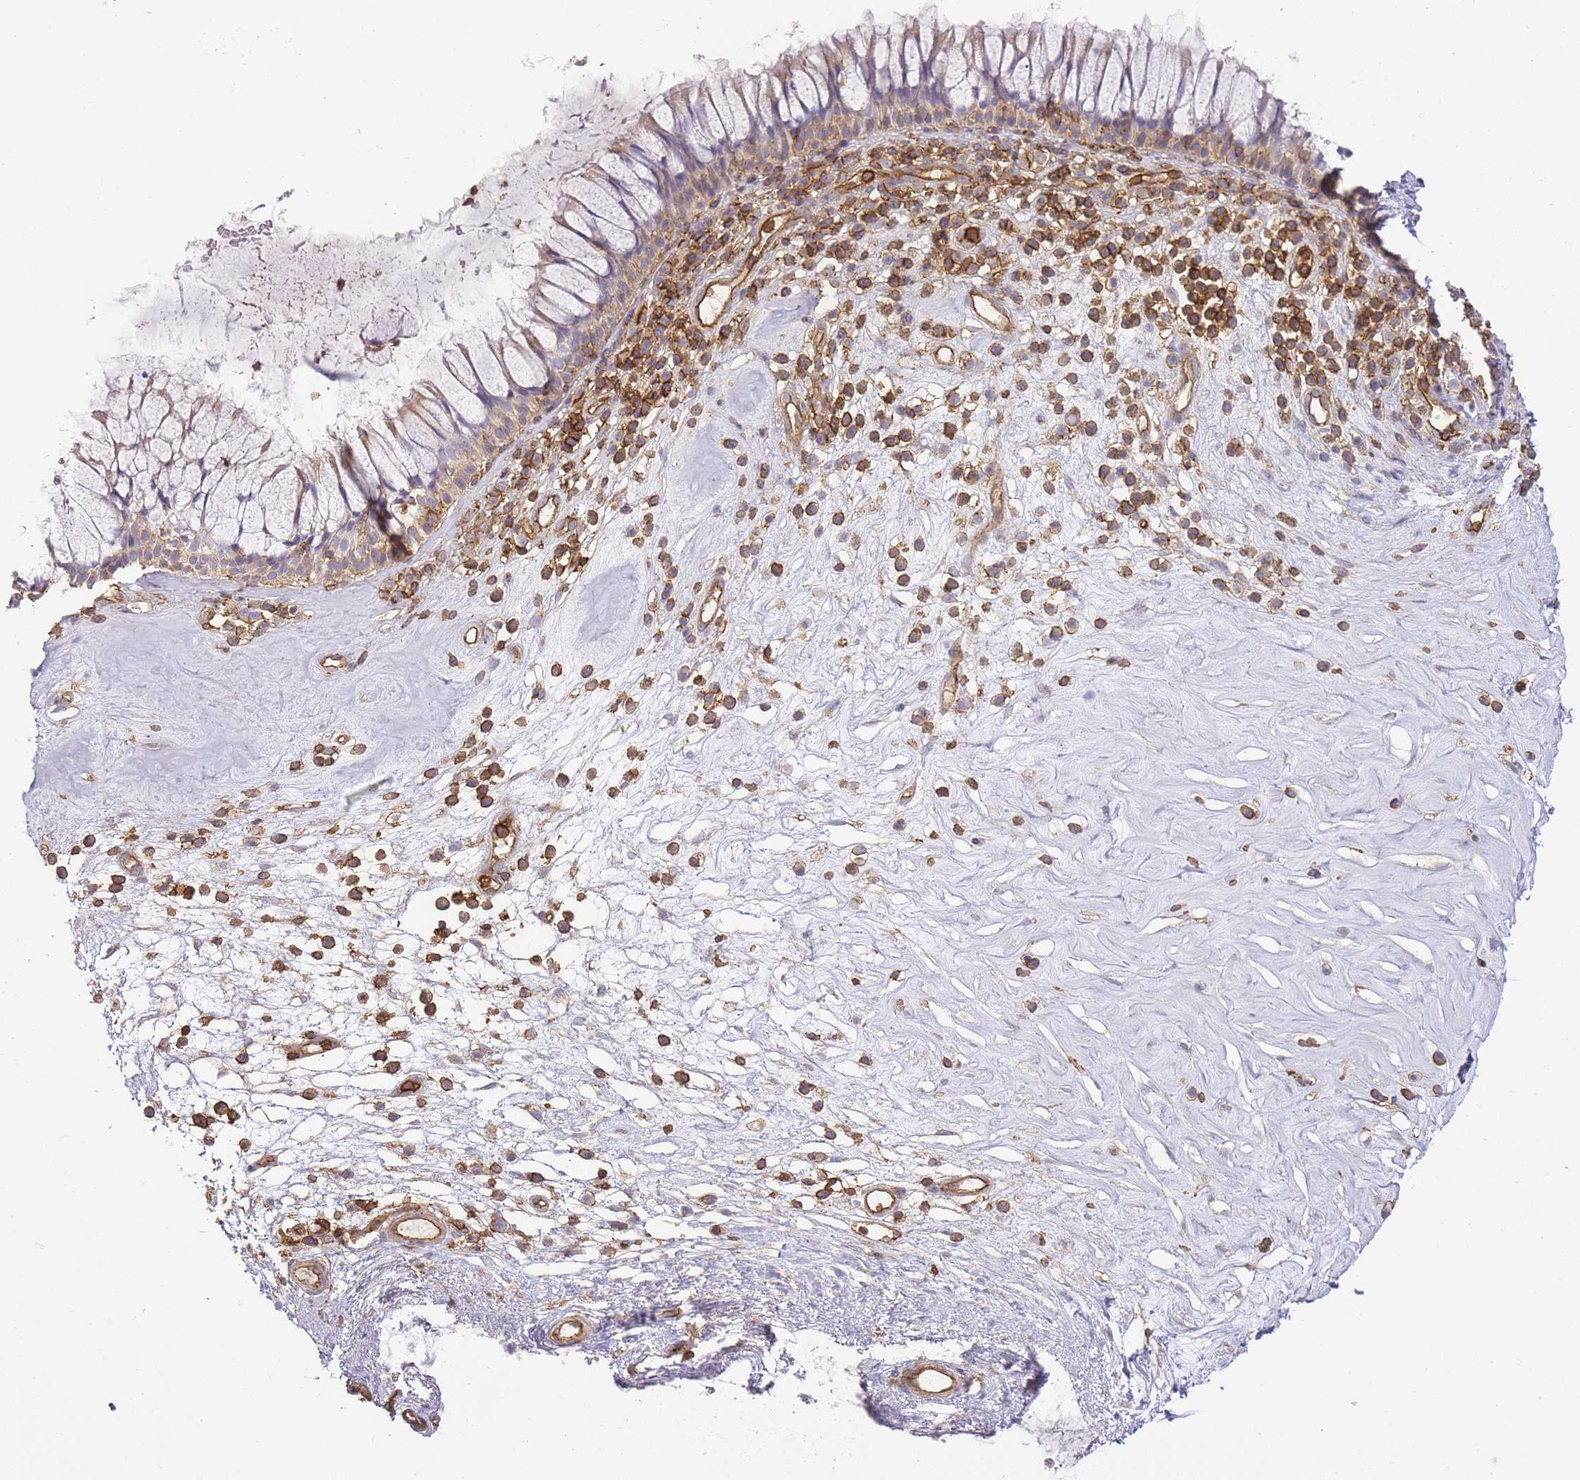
{"staining": {"intensity": "moderate", "quantity": "<25%", "location": "cytoplasmic/membranous"}, "tissue": "nasopharynx", "cell_type": "Respiratory epithelial cells", "image_type": "normal", "snomed": [{"axis": "morphology", "description": "Normal tissue, NOS"}, {"axis": "morphology", "description": "Inflammation, NOS"}, {"axis": "topography", "description": "Nasopharynx"}], "caption": "Moderate cytoplasmic/membranous positivity for a protein is identified in approximately <25% of respiratory epithelial cells of benign nasopharynx using immunohistochemistry.", "gene": "MSN", "patient": {"sex": "male", "age": 70}}